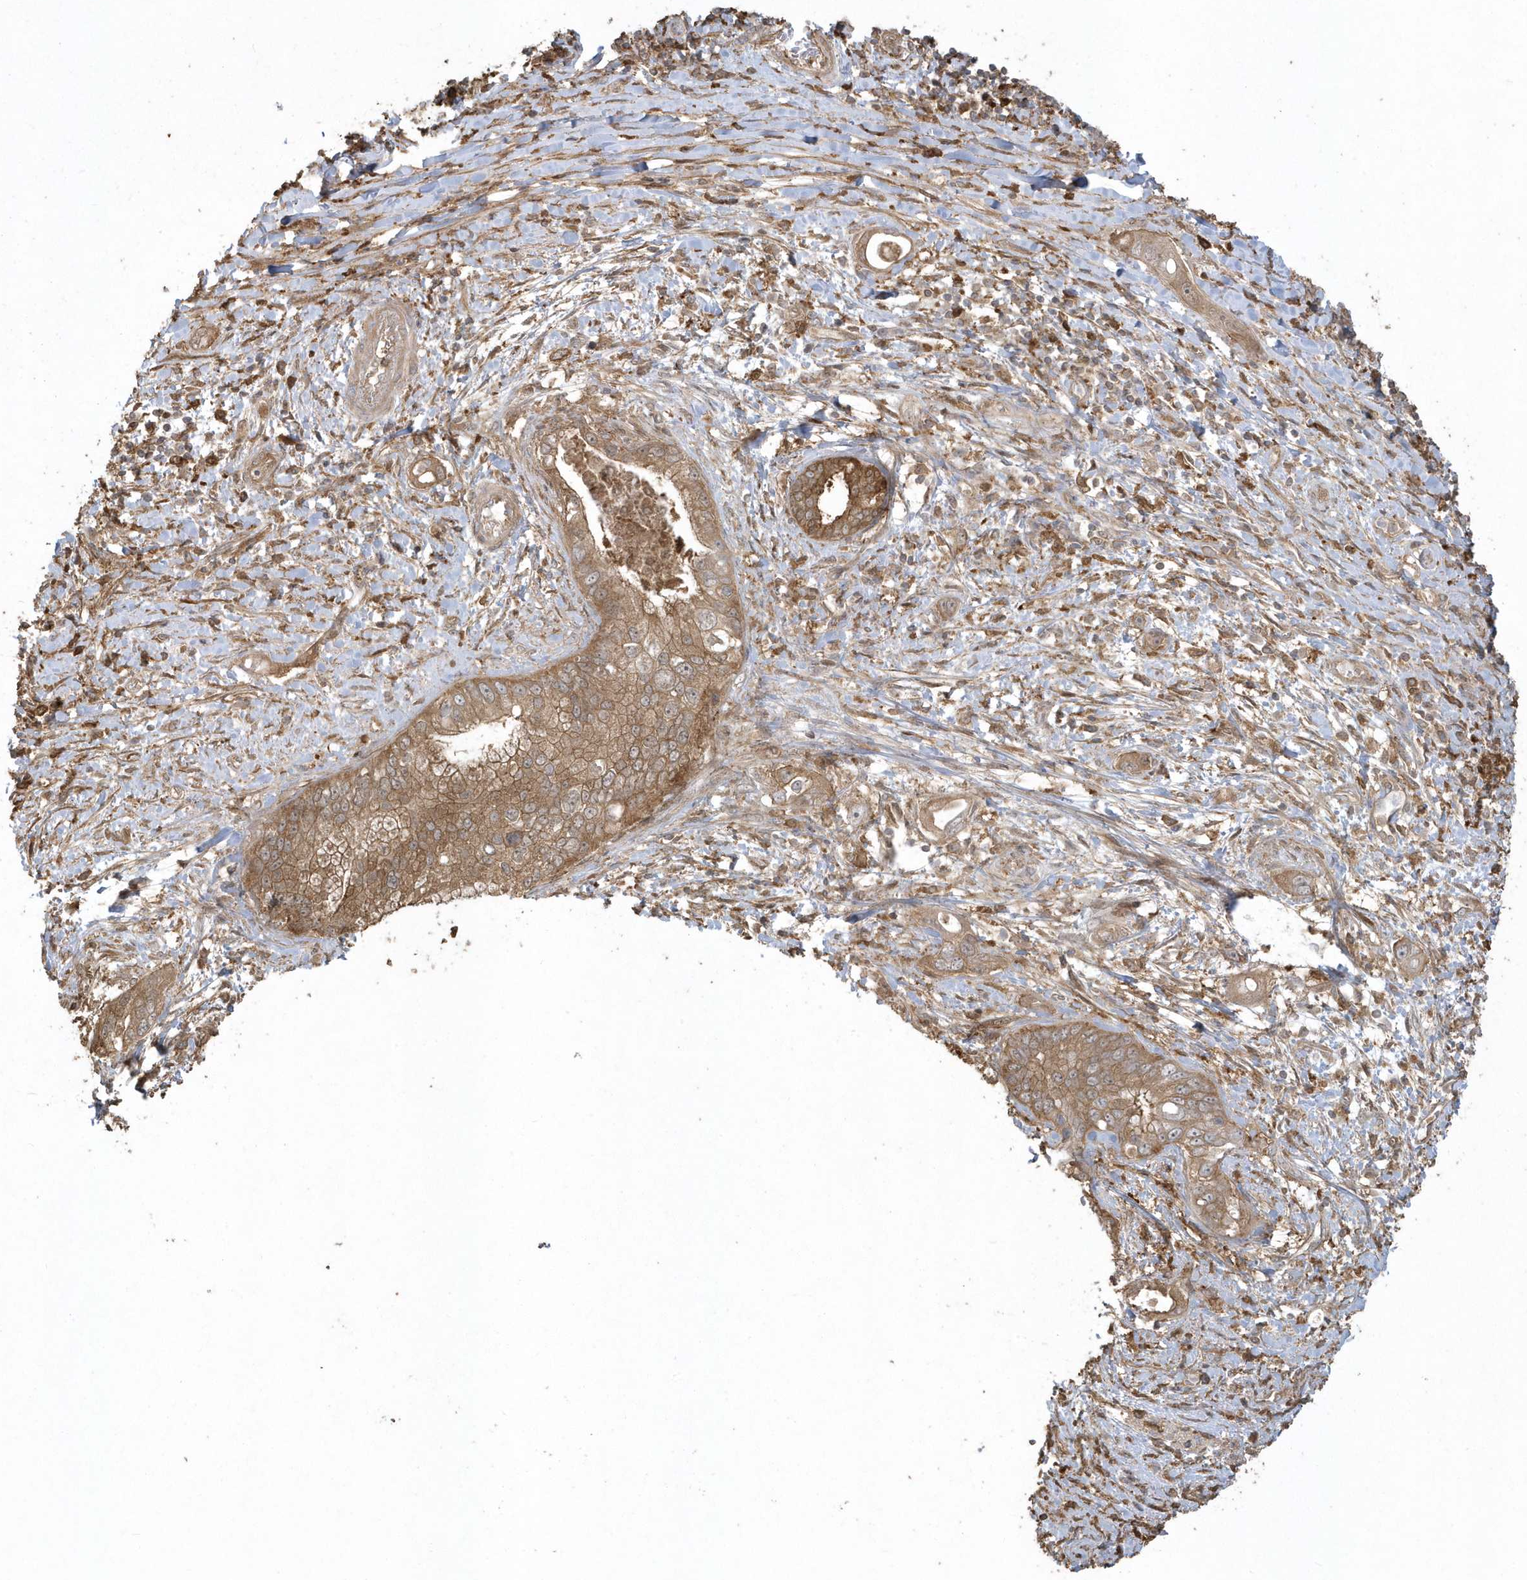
{"staining": {"intensity": "moderate", "quantity": ">75%", "location": "cytoplasmic/membranous"}, "tissue": "pancreatic cancer", "cell_type": "Tumor cells", "image_type": "cancer", "snomed": [{"axis": "morphology", "description": "Inflammation, NOS"}, {"axis": "morphology", "description": "Adenocarcinoma, NOS"}, {"axis": "topography", "description": "Pancreas"}], "caption": "High-magnification brightfield microscopy of adenocarcinoma (pancreatic) stained with DAB (3,3'-diaminobenzidine) (brown) and counterstained with hematoxylin (blue). tumor cells exhibit moderate cytoplasmic/membranous staining is identified in about>75% of cells.", "gene": "HNMT", "patient": {"sex": "female", "age": 56}}